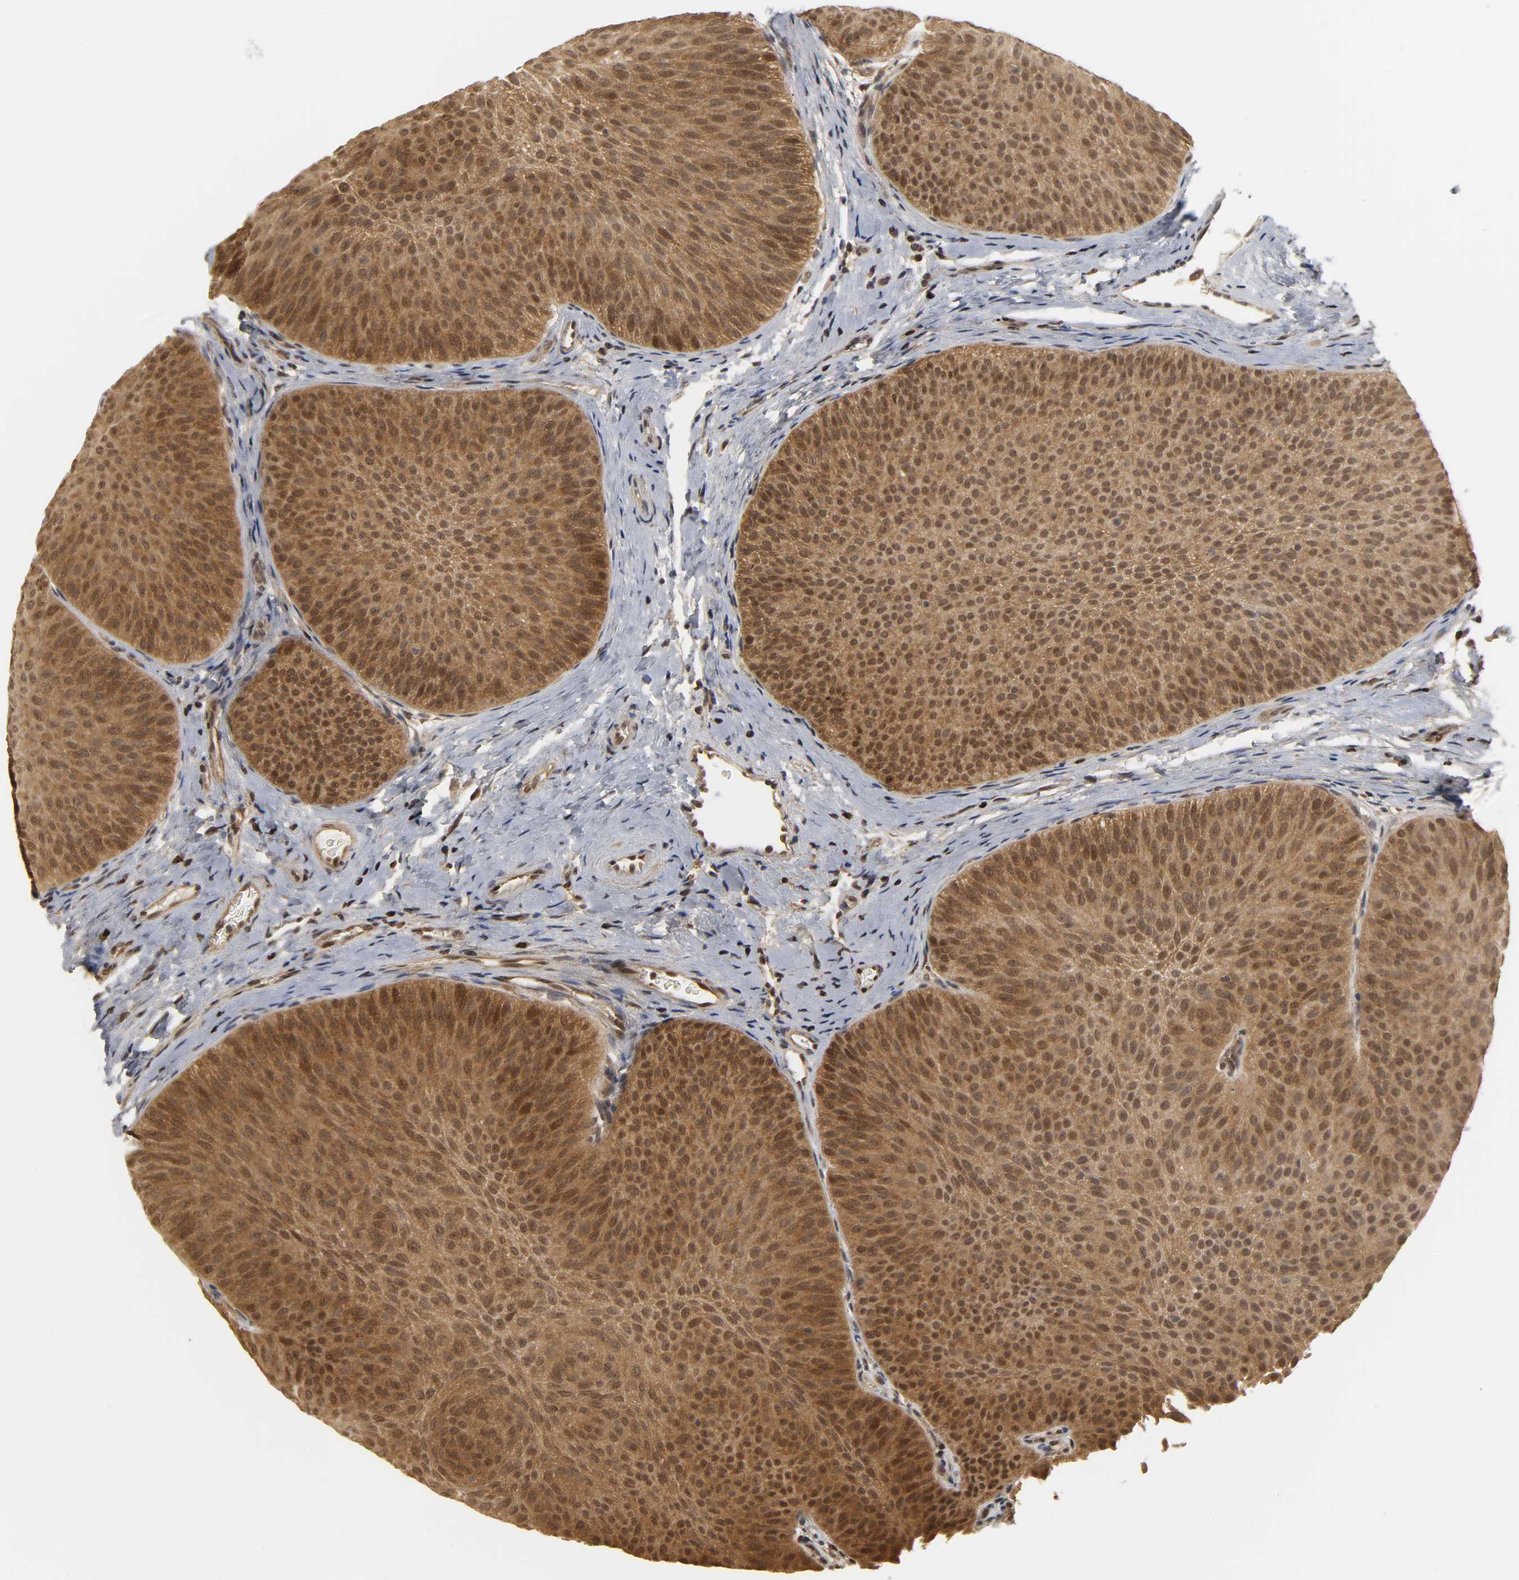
{"staining": {"intensity": "moderate", "quantity": ">75%", "location": "cytoplasmic/membranous,nuclear"}, "tissue": "urothelial cancer", "cell_type": "Tumor cells", "image_type": "cancer", "snomed": [{"axis": "morphology", "description": "Urothelial carcinoma, Low grade"}, {"axis": "topography", "description": "Urinary bladder"}], "caption": "High-magnification brightfield microscopy of urothelial cancer stained with DAB (3,3'-diaminobenzidine) (brown) and counterstained with hematoxylin (blue). tumor cells exhibit moderate cytoplasmic/membranous and nuclear staining is seen in approximately>75% of cells.", "gene": "PARK7", "patient": {"sex": "female", "age": 60}}